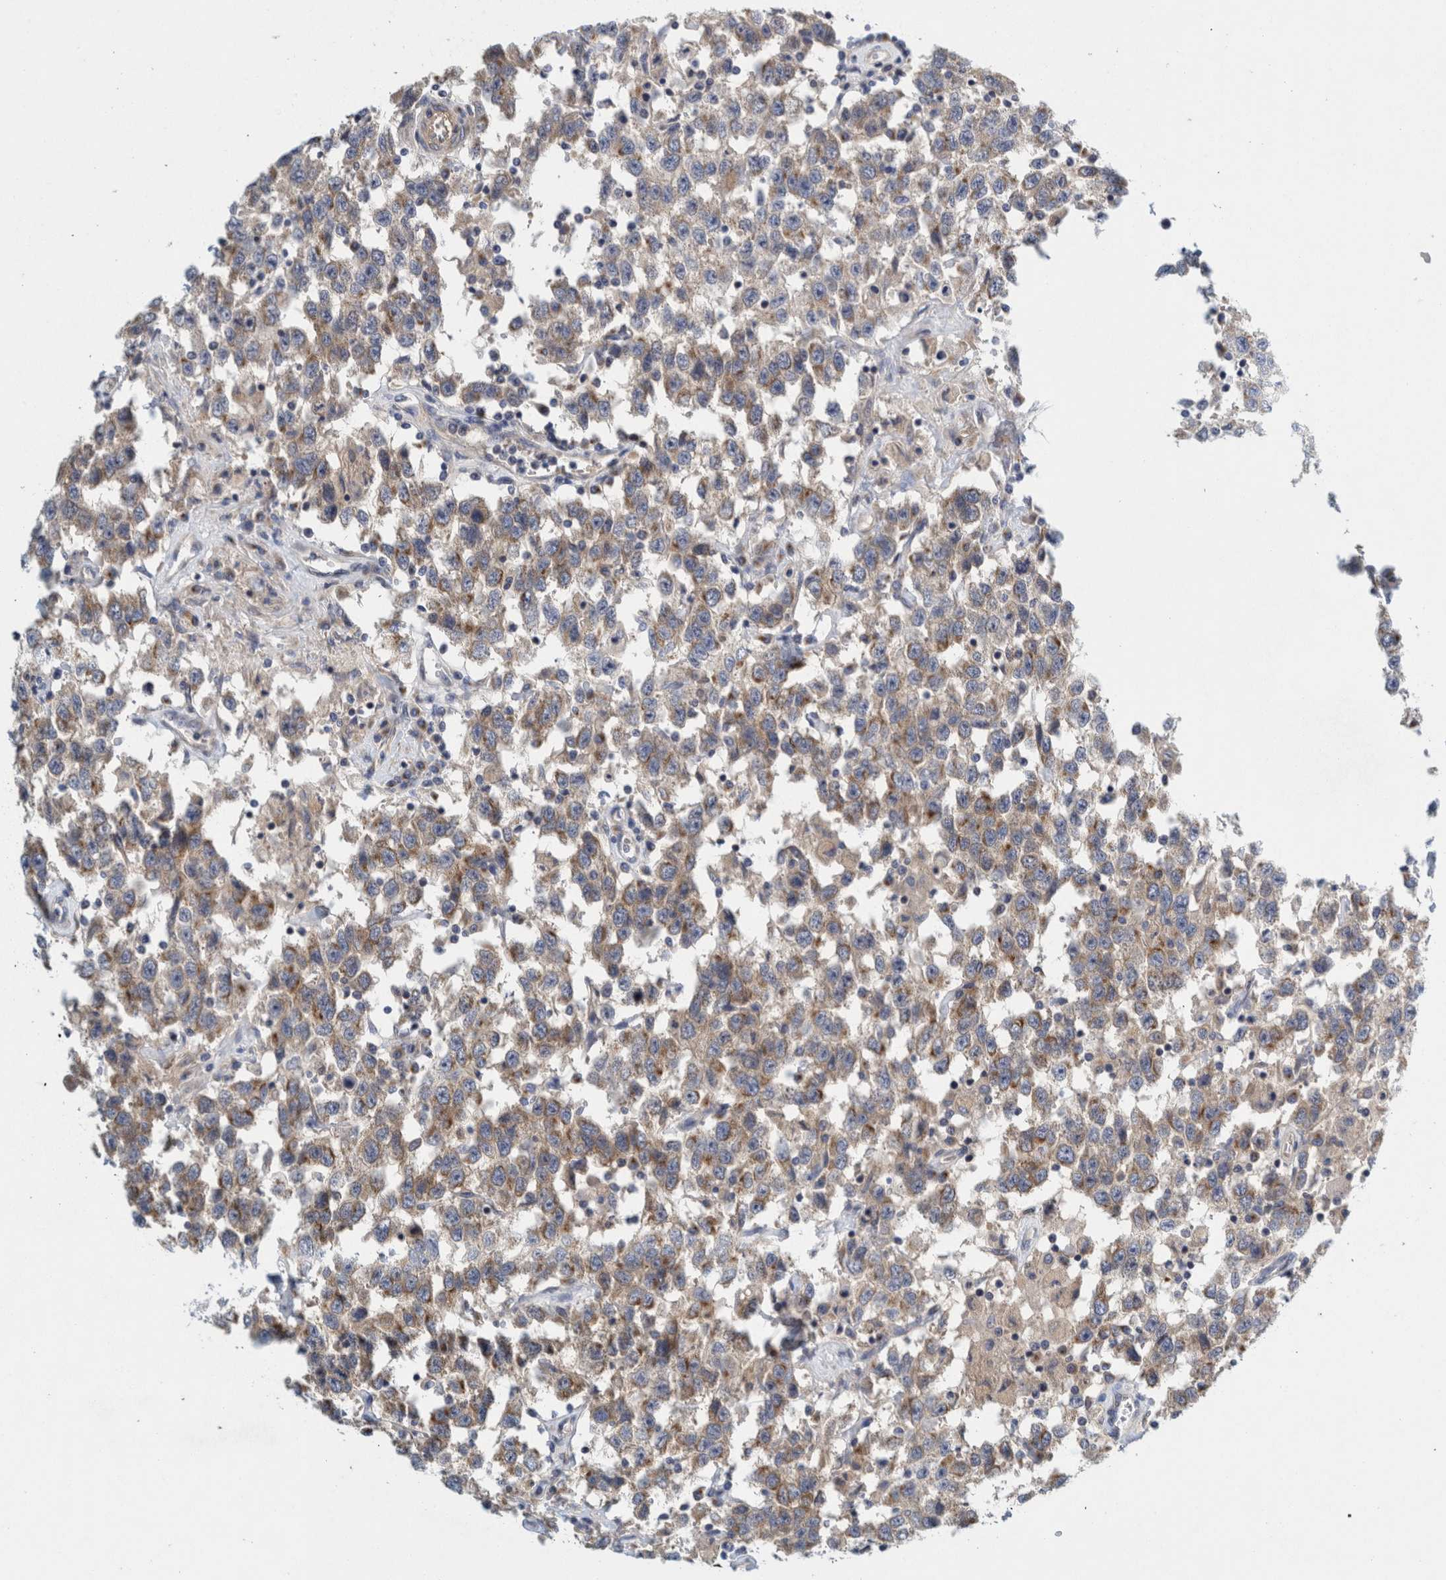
{"staining": {"intensity": "moderate", "quantity": "25%-75%", "location": "cytoplasmic/membranous"}, "tissue": "testis cancer", "cell_type": "Tumor cells", "image_type": "cancer", "snomed": [{"axis": "morphology", "description": "Seminoma, NOS"}, {"axis": "topography", "description": "Testis"}], "caption": "Tumor cells exhibit moderate cytoplasmic/membranous staining in about 25%-75% of cells in testis cancer (seminoma). (Stains: DAB in brown, nuclei in blue, Microscopy: brightfield microscopy at high magnification).", "gene": "ZNF324B", "patient": {"sex": "male", "age": 41}}